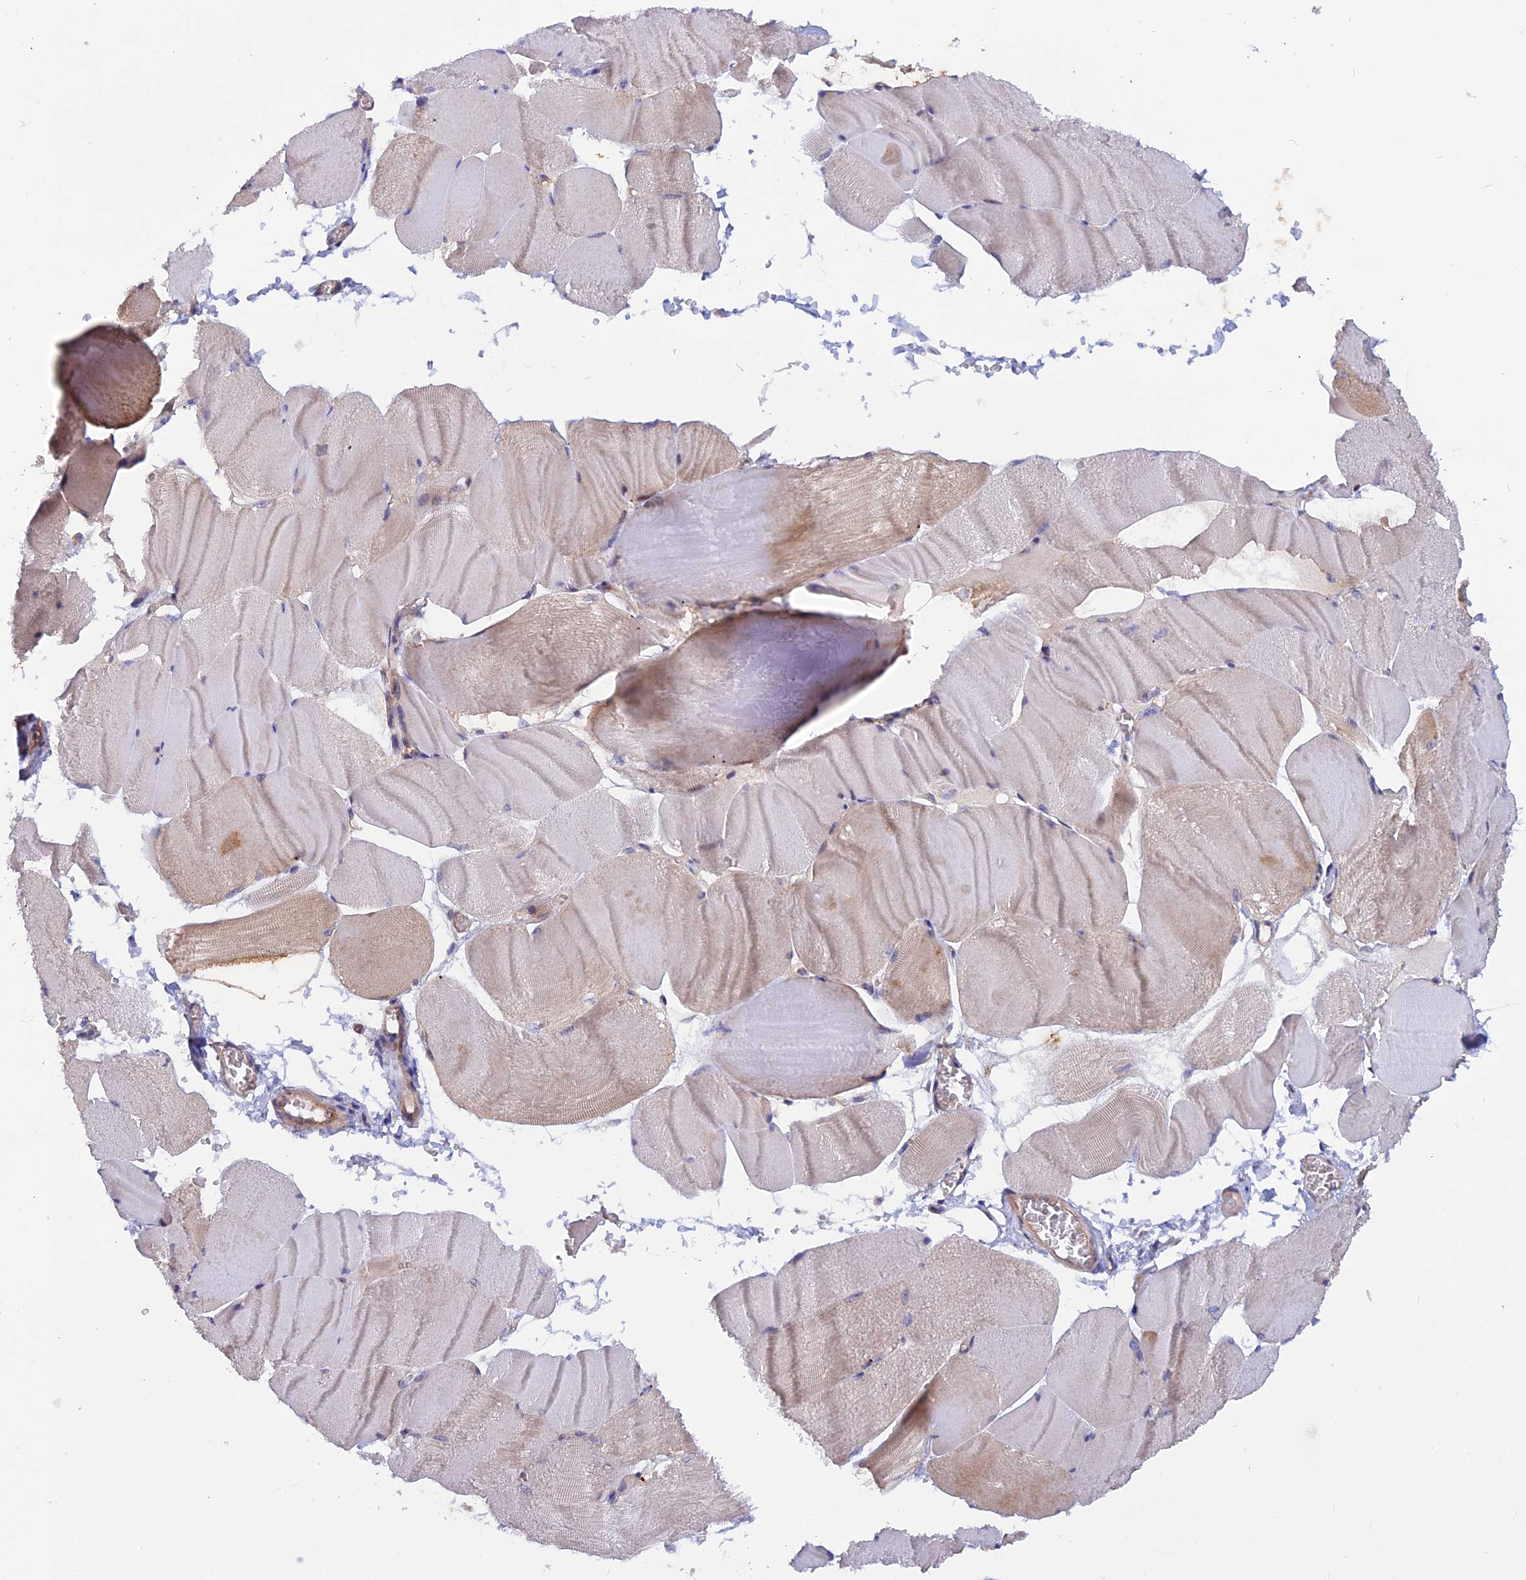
{"staining": {"intensity": "weak", "quantity": "25%-75%", "location": "cytoplasmic/membranous"}, "tissue": "skeletal muscle", "cell_type": "Myocytes", "image_type": "normal", "snomed": [{"axis": "morphology", "description": "Normal tissue, NOS"}, {"axis": "morphology", "description": "Basal cell carcinoma"}, {"axis": "topography", "description": "Skeletal muscle"}], "caption": "DAB immunohistochemical staining of unremarkable skeletal muscle reveals weak cytoplasmic/membranous protein positivity in approximately 25%-75% of myocytes. The protein is shown in brown color, while the nuclei are stained blue.", "gene": "HYCC1", "patient": {"sex": "female", "age": 64}}